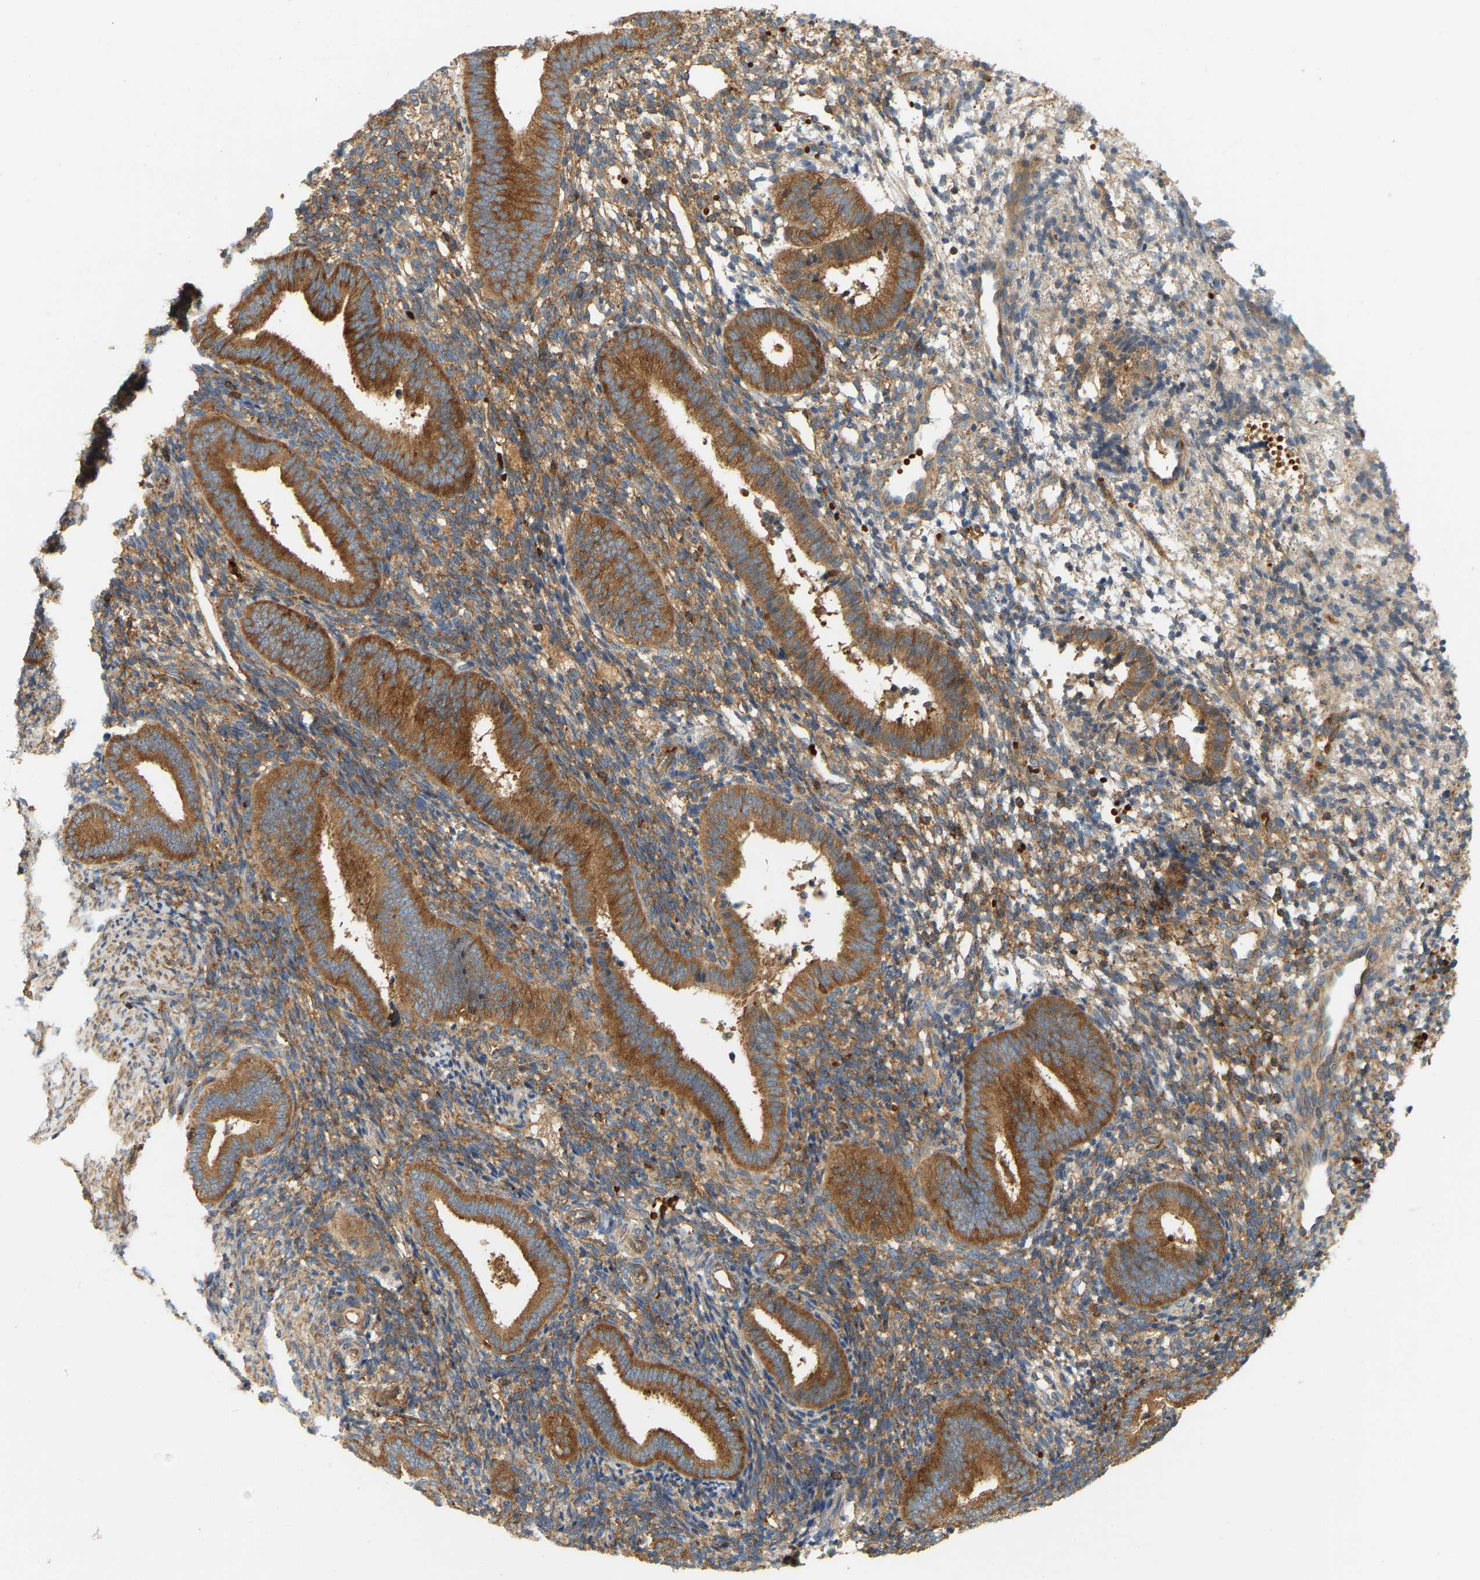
{"staining": {"intensity": "moderate", "quantity": ">75%", "location": "cytoplasmic/membranous"}, "tissue": "endometrium", "cell_type": "Cells in endometrial stroma", "image_type": "normal", "snomed": [{"axis": "morphology", "description": "Normal tissue, NOS"}, {"axis": "topography", "description": "Uterus"}, {"axis": "topography", "description": "Endometrium"}], "caption": "Endometrium stained with immunohistochemistry displays moderate cytoplasmic/membranous expression in about >75% of cells in endometrial stroma. (Stains: DAB (3,3'-diaminobenzidine) in brown, nuclei in blue, Microscopy: brightfield microscopy at high magnification).", "gene": "AKAP13", "patient": {"sex": "female", "age": 33}}